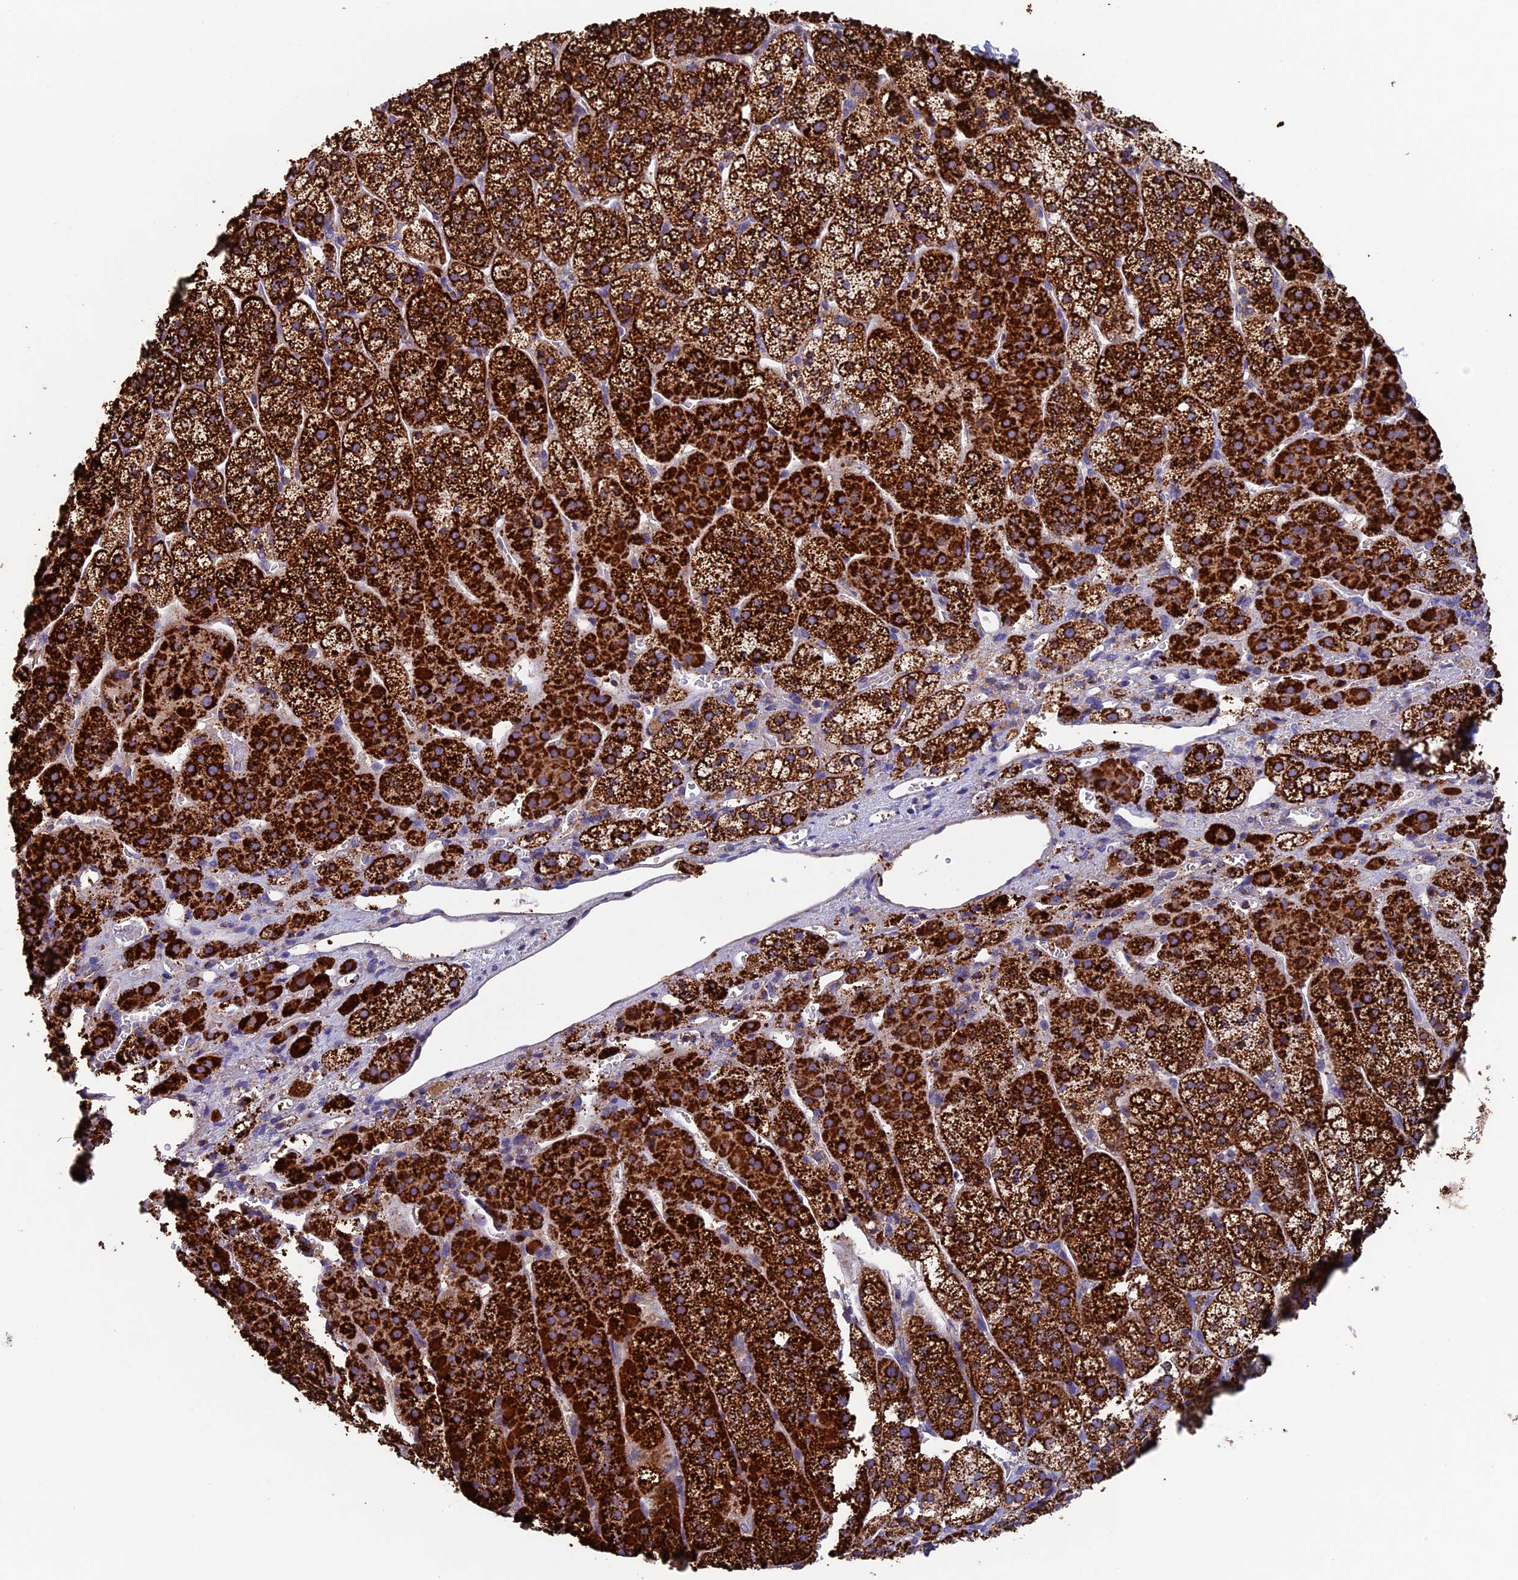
{"staining": {"intensity": "strong", "quantity": ">75%", "location": "cytoplasmic/membranous"}, "tissue": "adrenal gland", "cell_type": "Glandular cells", "image_type": "normal", "snomed": [{"axis": "morphology", "description": "Normal tissue, NOS"}, {"axis": "topography", "description": "Adrenal gland"}], "caption": "Adrenal gland stained with DAB immunohistochemistry demonstrates high levels of strong cytoplasmic/membranous expression in about >75% of glandular cells.", "gene": "ADAT1", "patient": {"sex": "female", "age": 44}}